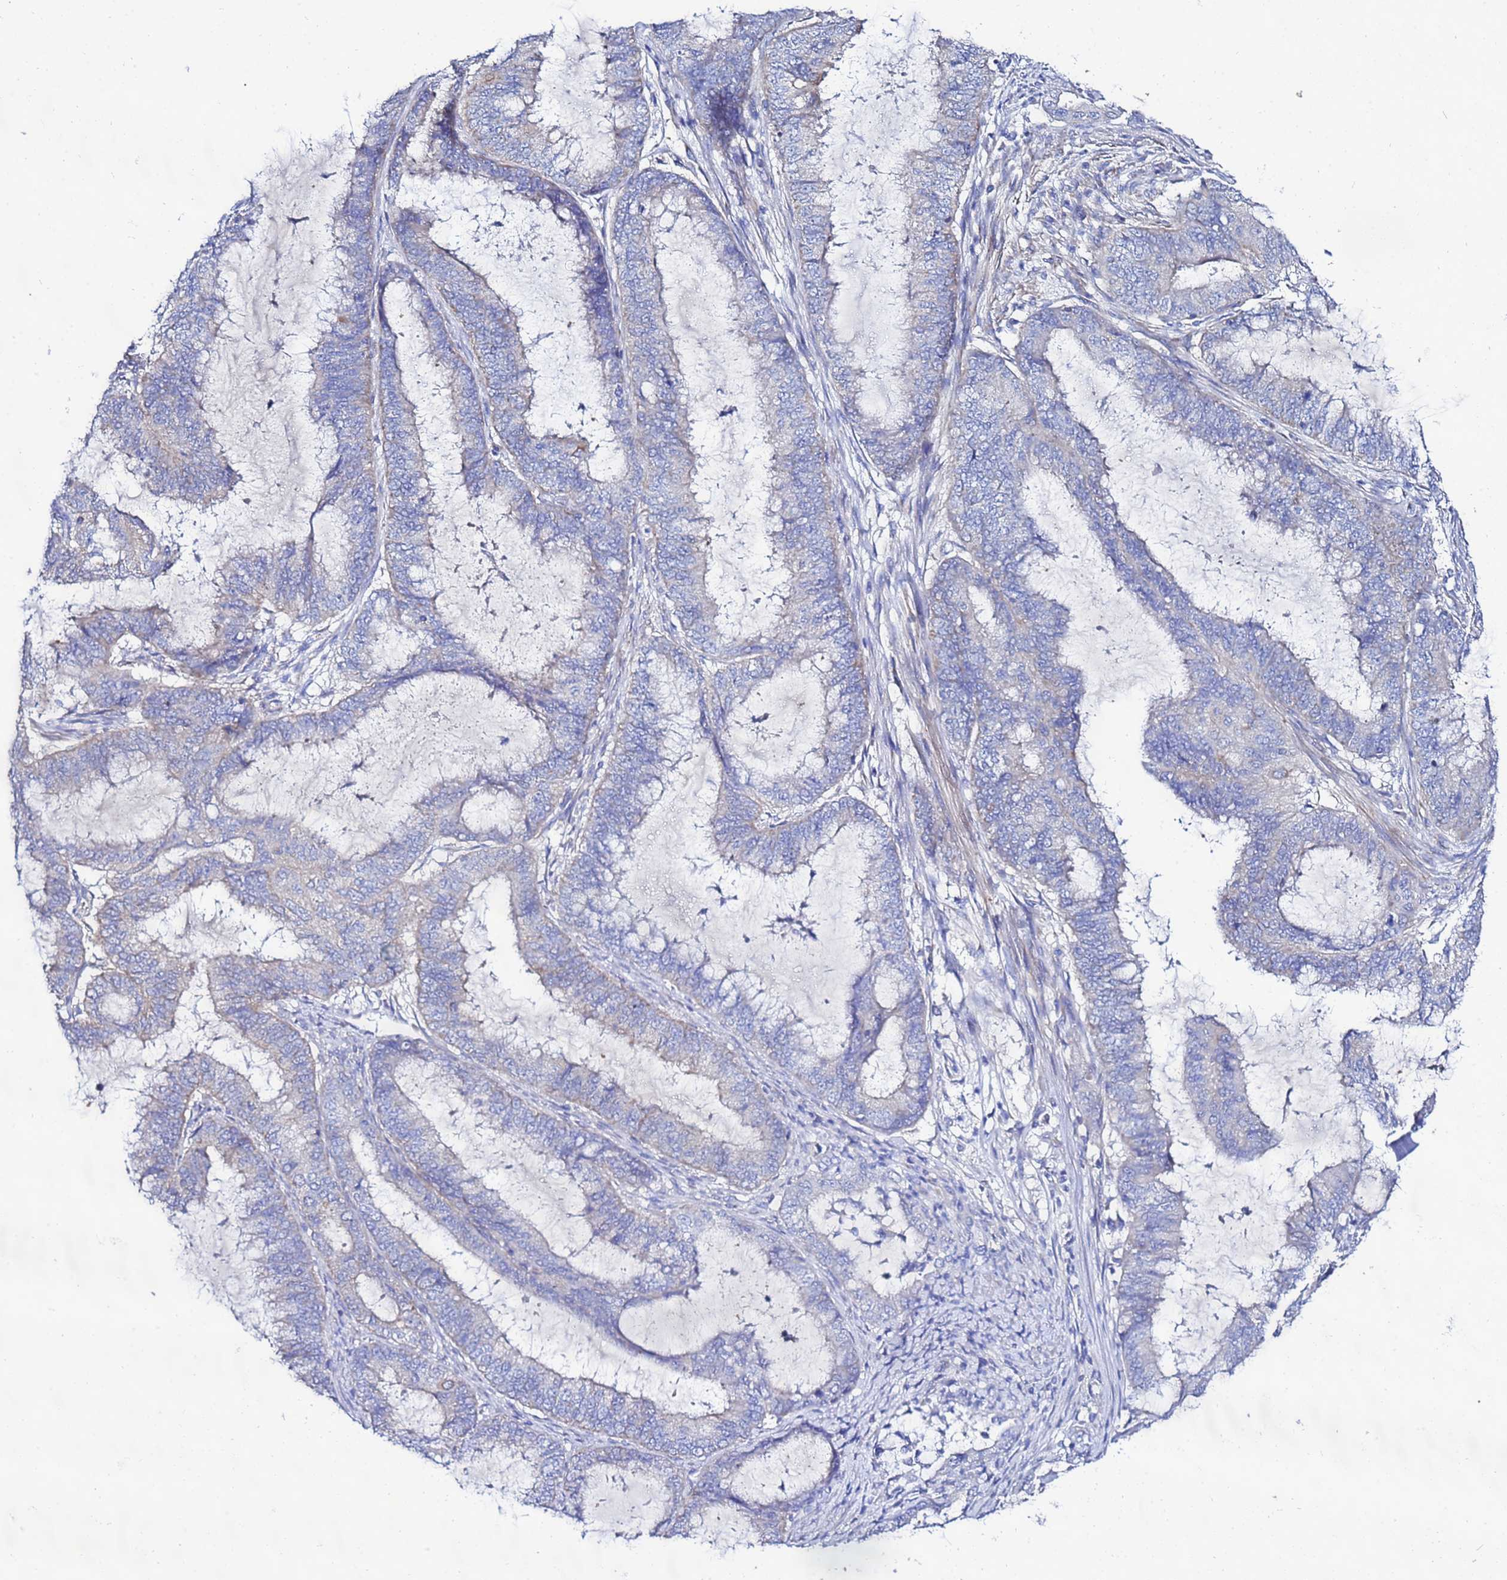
{"staining": {"intensity": "moderate", "quantity": "<25%", "location": "cytoplasmic/membranous"}, "tissue": "endometrial cancer", "cell_type": "Tumor cells", "image_type": "cancer", "snomed": [{"axis": "morphology", "description": "Adenocarcinoma, NOS"}, {"axis": "topography", "description": "Endometrium"}], "caption": "Immunohistochemical staining of endometrial cancer shows moderate cytoplasmic/membranous protein positivity in approximately <25% of tumor cells.", "gene": "FAHD2A", "patient": {"sex": "female", "age": 51}}